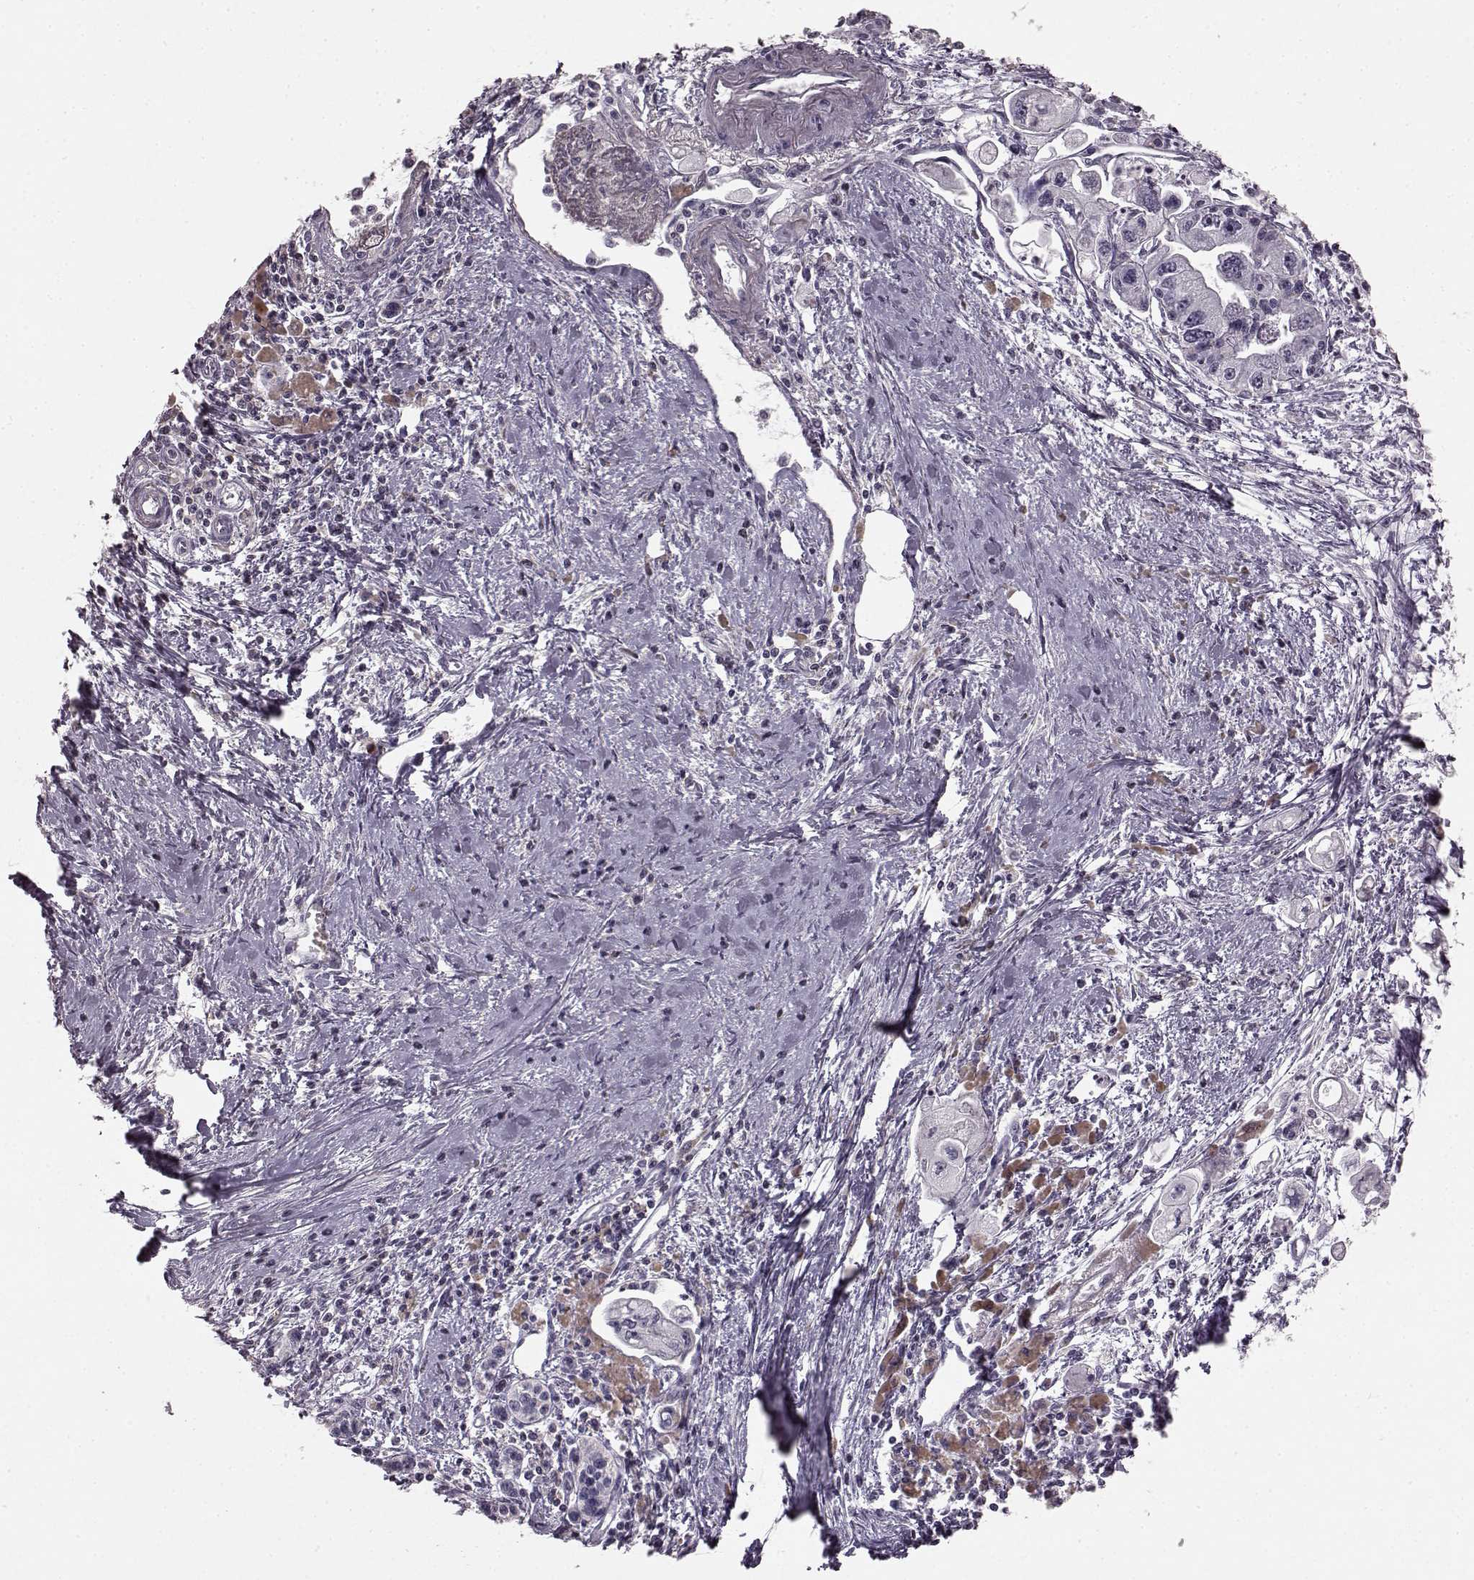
{"staining": {"intensity": "negative", "quantity": "none", "location": "none"}, "tissue": "pancreatic cancer", "cell_type": "Tumor cells", "image_type": "cancer", "snomed": [{"axis": "morphology", "description": "Adenocarcinoma, NOS"}, {"axis": "topography", "description": "Pancreas"}], "caption": "There is no significant expression in tumor cells of pancreatic cancer.", "gene": "PDCD1", "patient": {"sex": "male", "age": 70}}